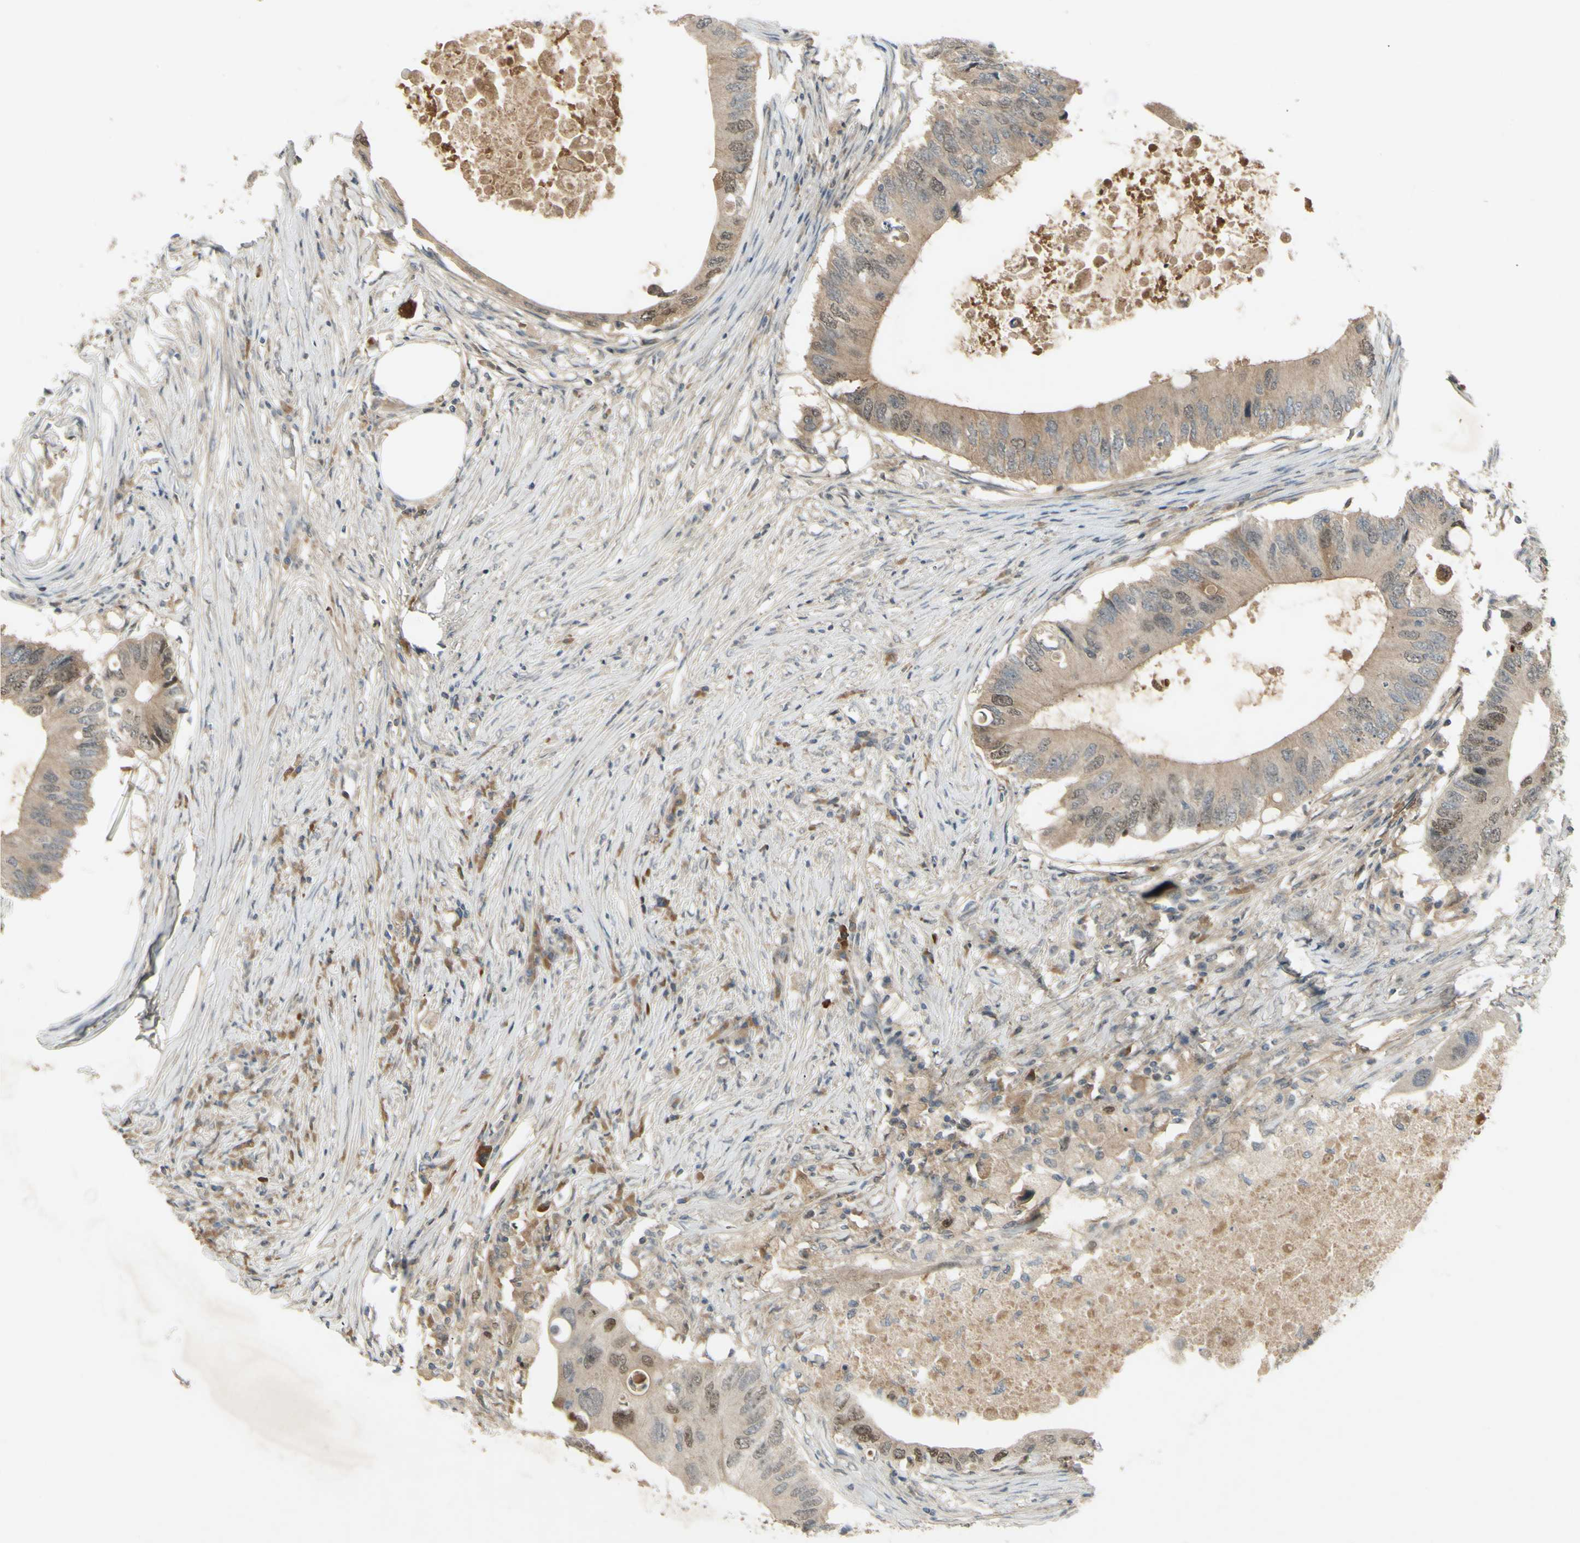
{"staining": {"intensity": "moderate", "quantity": "<25%", "location": "nuclear"}, "tissue": "colorectal cancer", "cell_type": "Tumor cells", "image_type": "cancer", "snomed": [{"axis": "morphology", "description": "Adenocarcinoma, NOS"}, {"axis": "topography", "description": "Colon"}], "caption": "A histopathology image of colorectal cancer stained for a protein reveals moderate nuclear brown staining in tumor cells.", "gene": "RAD18", "patient": {"sex": "male", "age": 71}}